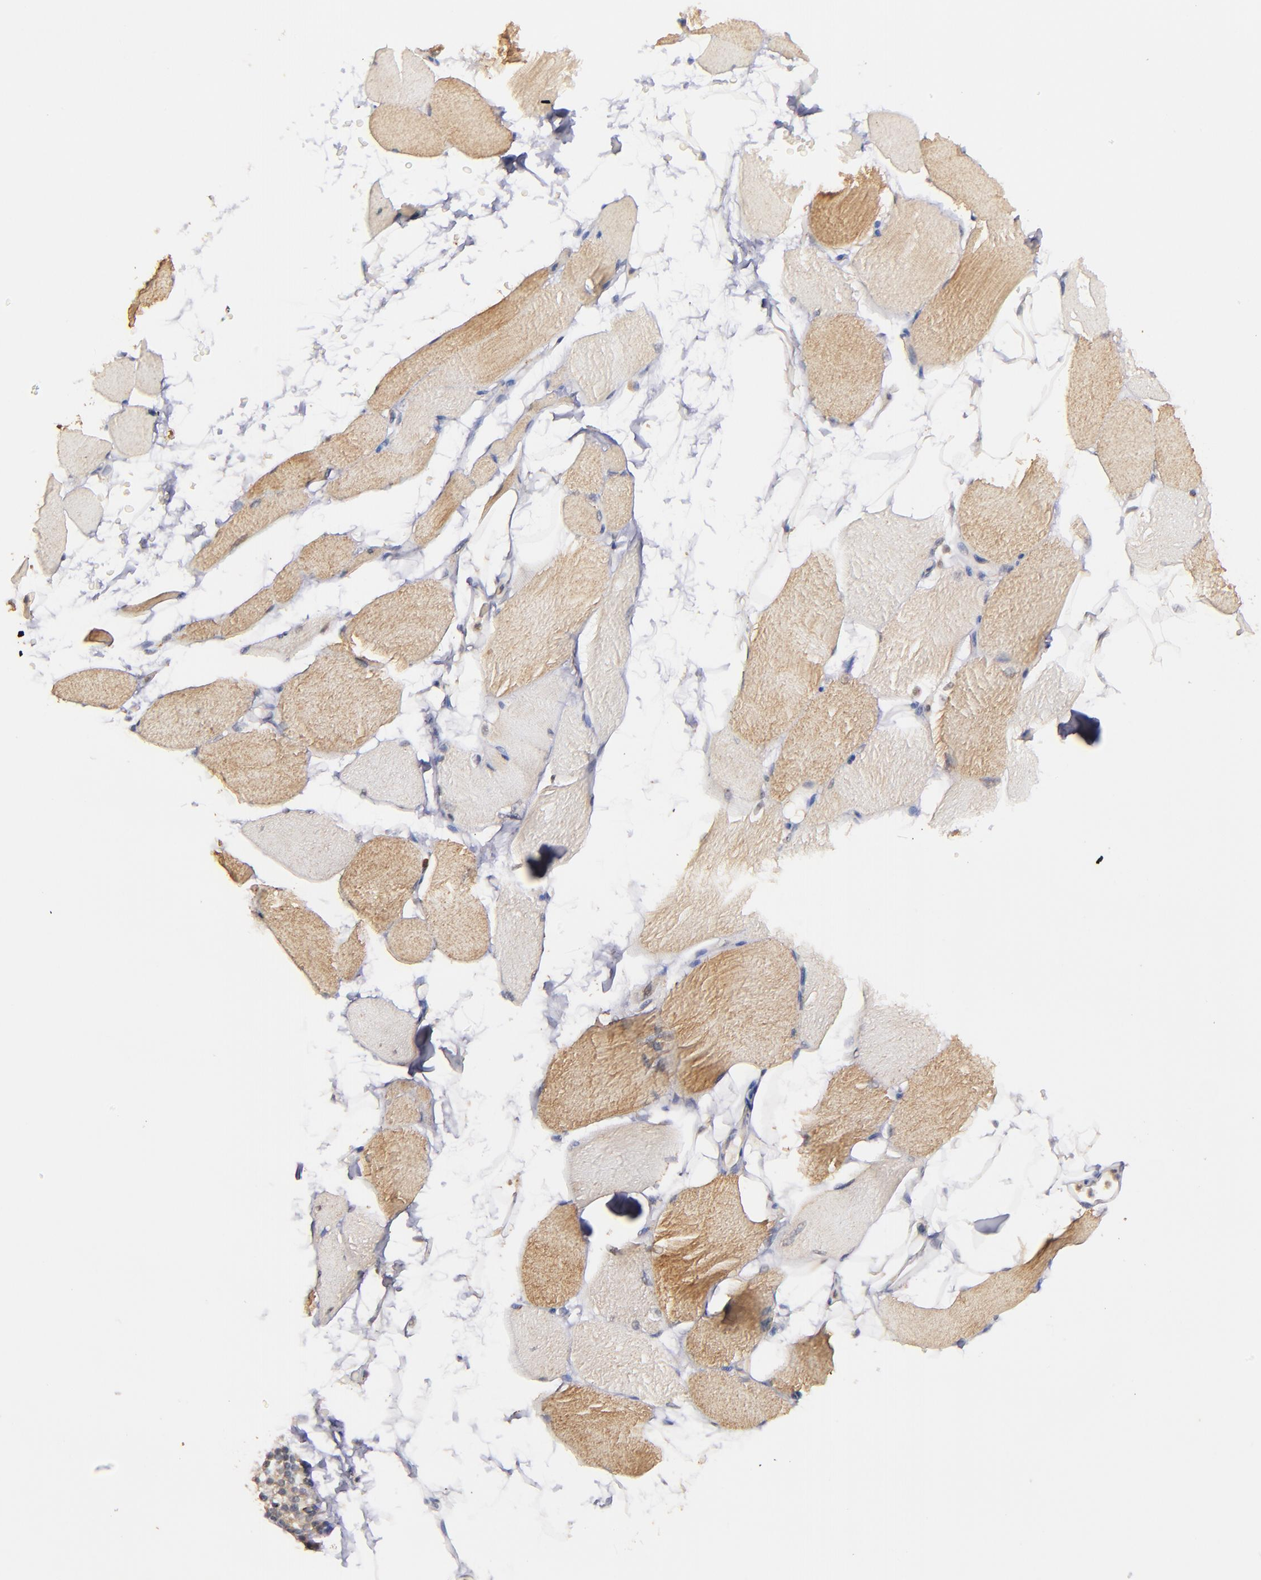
{"staining": {"intensity": "moderate", "quantity": "25%-75%", "location": "cytoplasmic/membranous"}, "tissue": "skeletal muscle", "cell_type": "Myocytes", "image_type": "normal", "snomed": [{"axis": "morphology", "description": "Normal tissue, NOS"}, {"axis": "topography", "description": "Skeletal muscle"}, {"axis": "topography", "description": "Parathyroid gland"}], "caption": "Immunohistochemistry (IHC) of unremarkable skeletal muscle reveals medium levels of moderate cytoplasmic/membranous positivity in approximately 25%-75% of myocytes.", "gene": "ZFYVE1", "patient": {"sex": "female", "age": 37}}